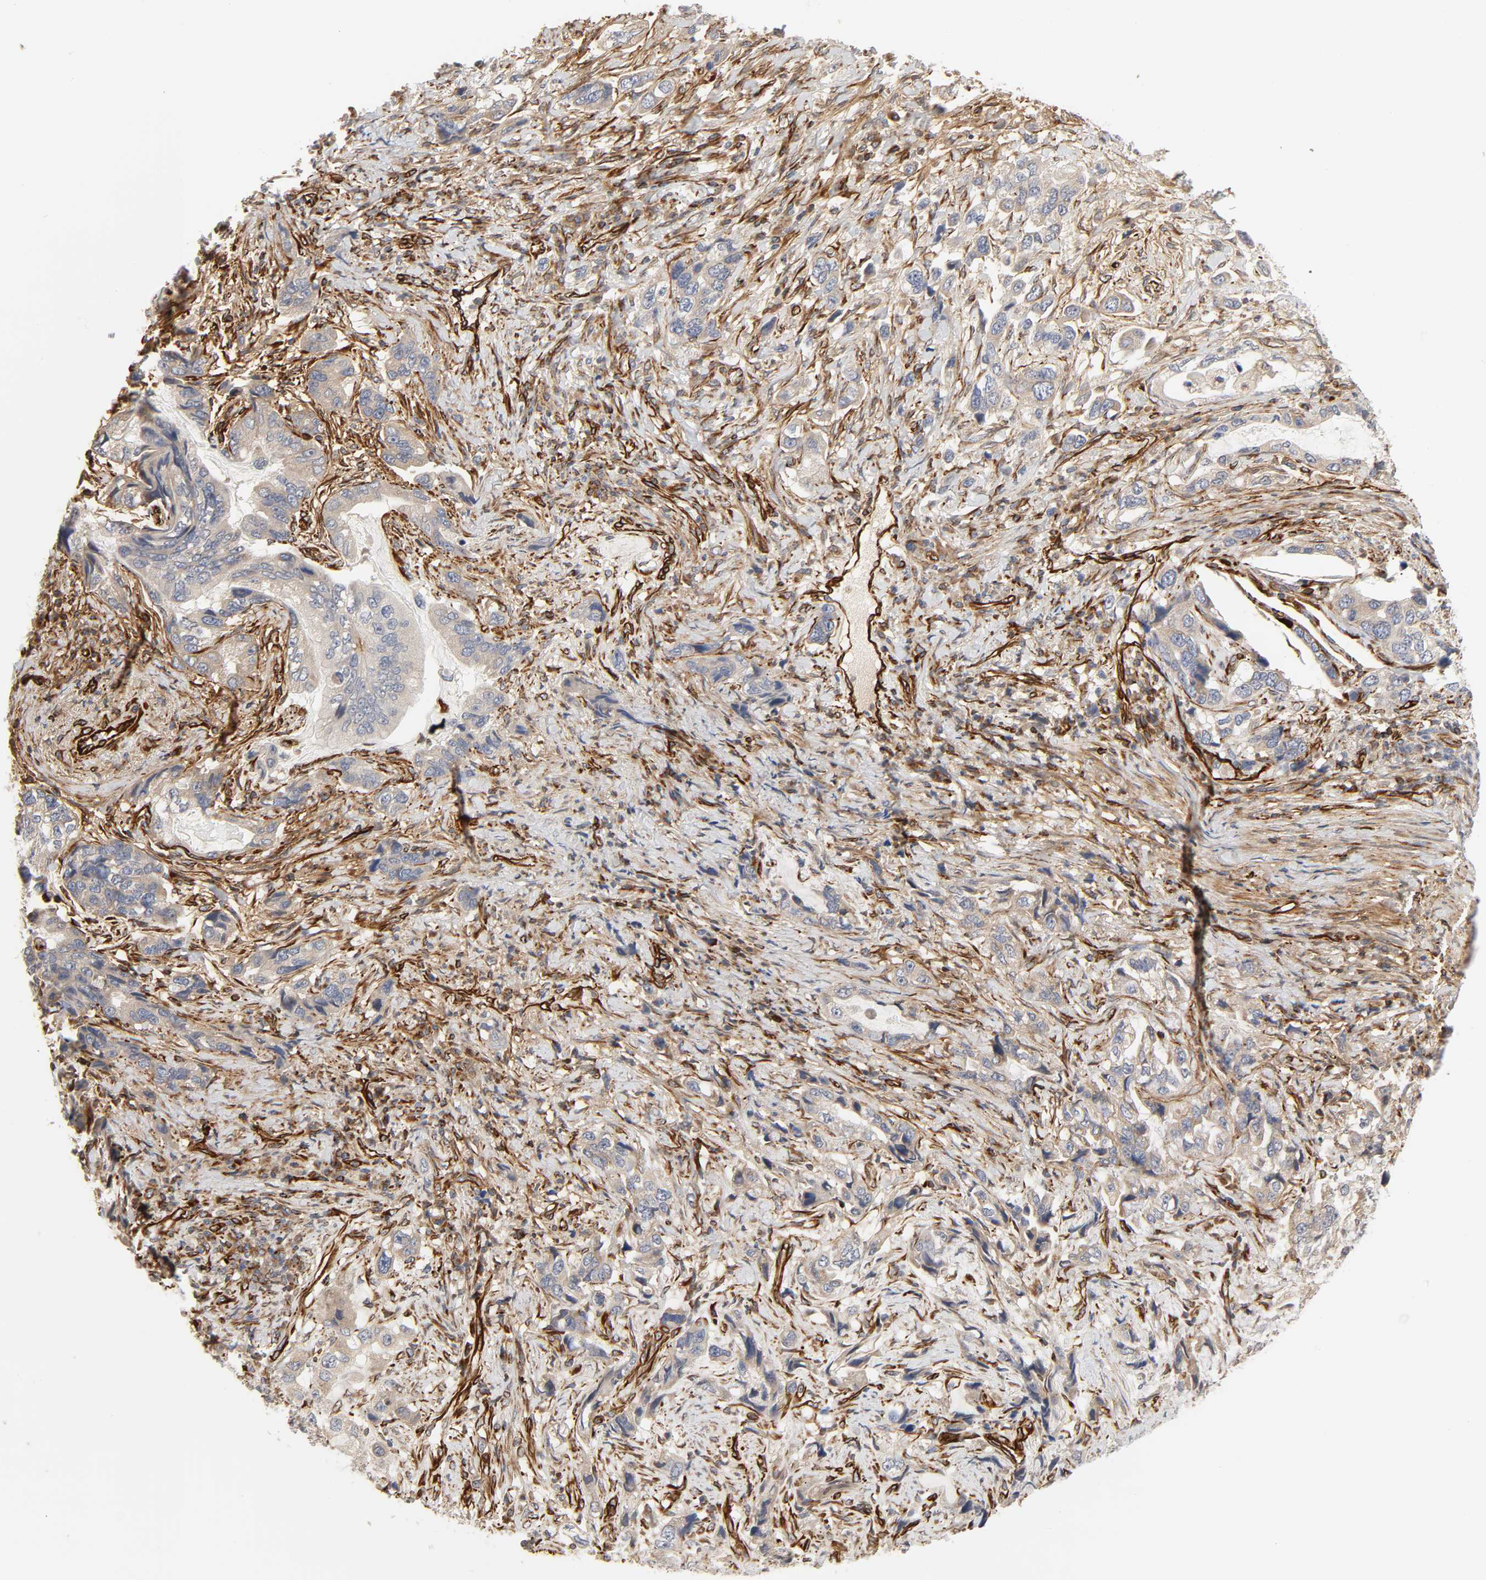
{"staining": {"intensity": "moderate", "quantity": ">75%", "location": "cytoplasmic/membranous"}, "tissue": "stomach cancer", "cell_type": "Tumor cells", "image_type": "cancer", "snomed": [{"axis": "morphology", "description": "Adenocarcinoma, NOS"}, {"axis": "topography", "description": "Stomach, lower"}], "caption": "Immunohistochemical staining of adenocarcinoma (stomach) exhibits medium levels of moderate cytoplasmic/membranous protein staining in about >75% of tumor cells. Nuclei are stained in blue.", "gene": "FAM118A", "patient": {"sex": "female", "age": 93}}